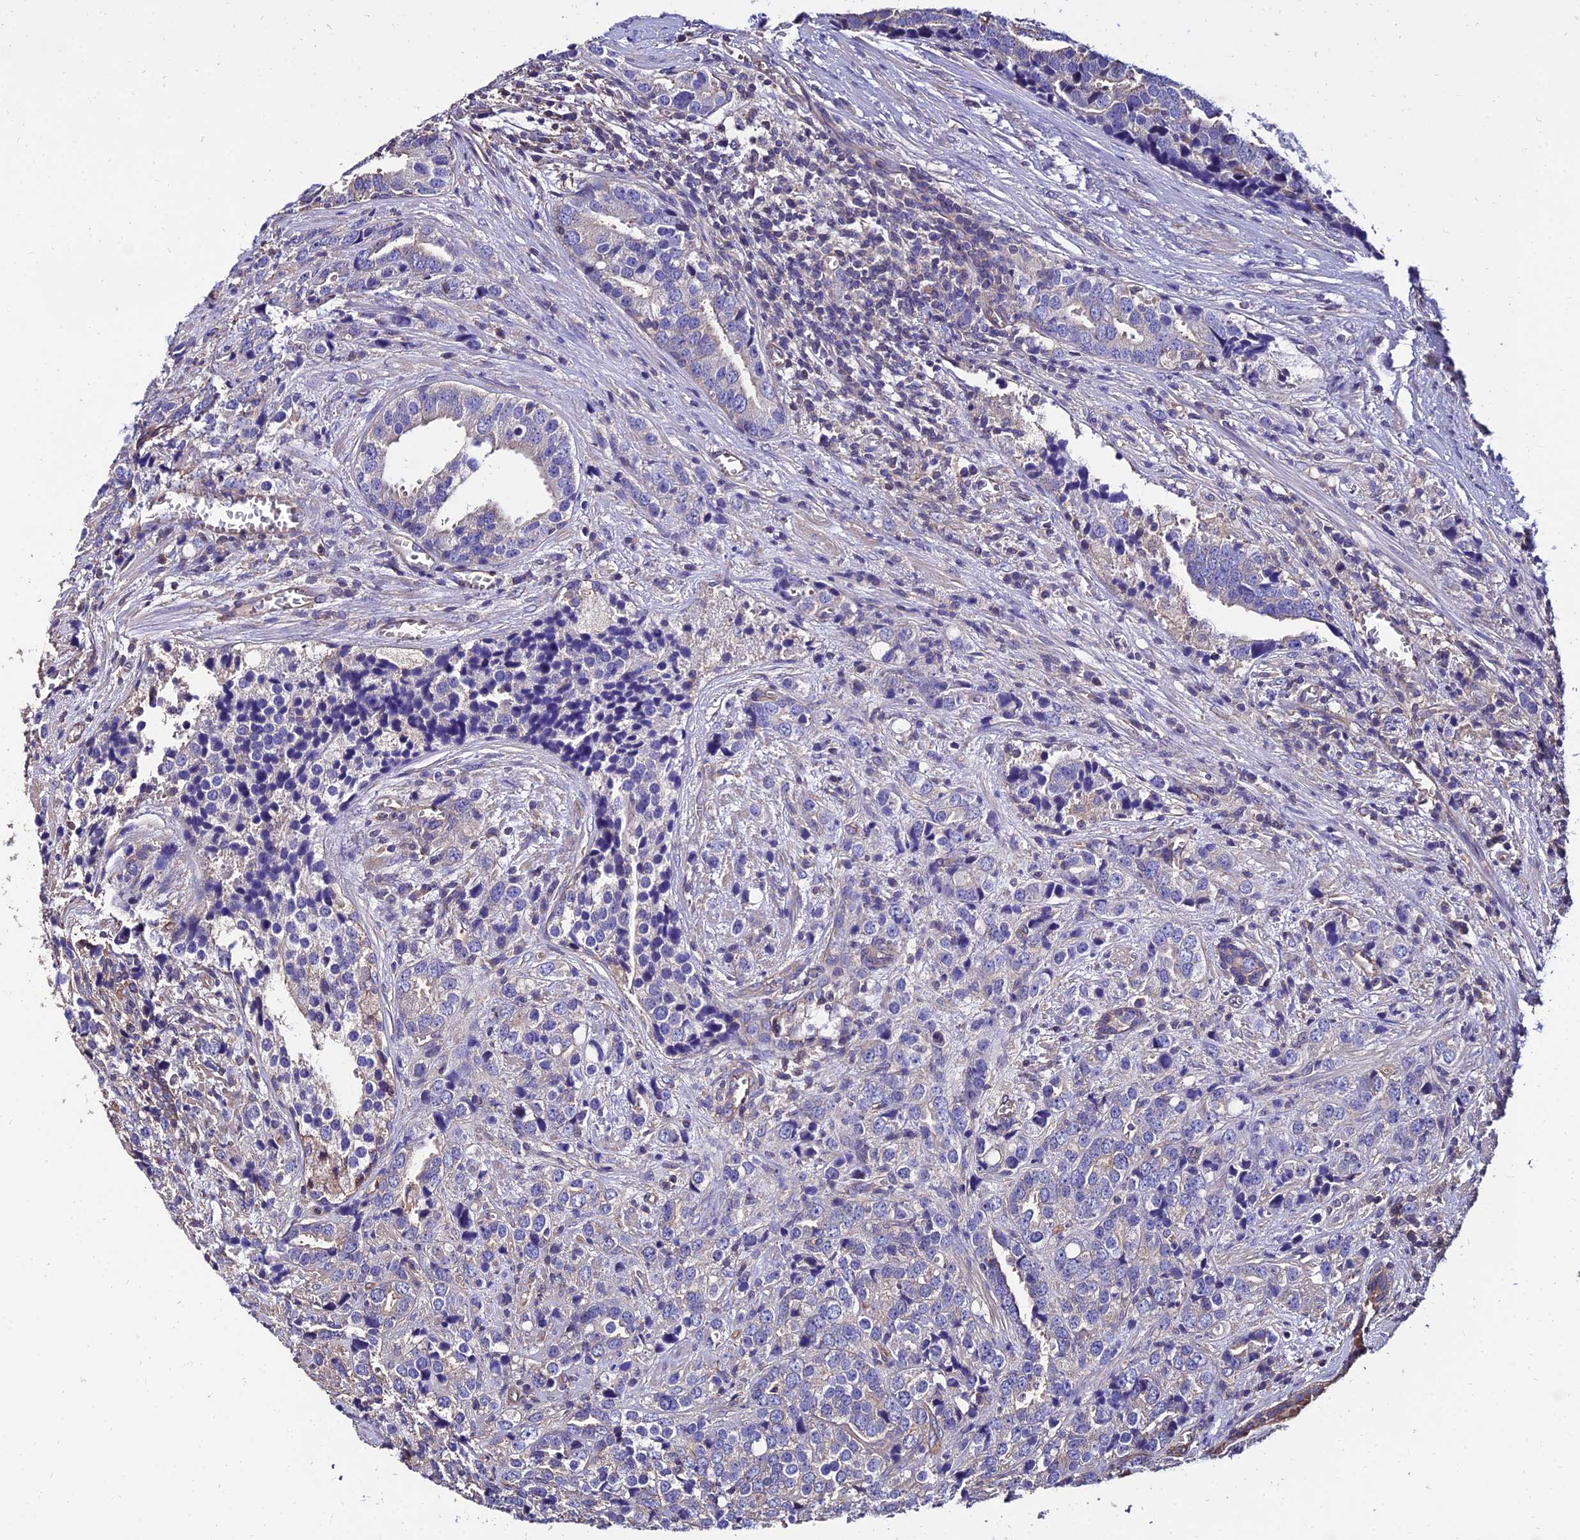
{"staining": {"intensity": "negative", "quantity": "none", "location": "none"}, "tissue": "prostate cancer", "cell_type": "Tumor cells", "image_type": "cancer", "snomed": [{"axis": "morphology", "description": "Adenocarcinoma, High grade"}, {"axis": "topography", "description": "Prostate"}], "caption": "A high-resolution photomicrograph shows IHC staining of prostate high-grade adenocarcinoma, which displays no significant expression in tumor cells.", "gene": "CALM2", "patient": {"sex": "male", "age": 71}}